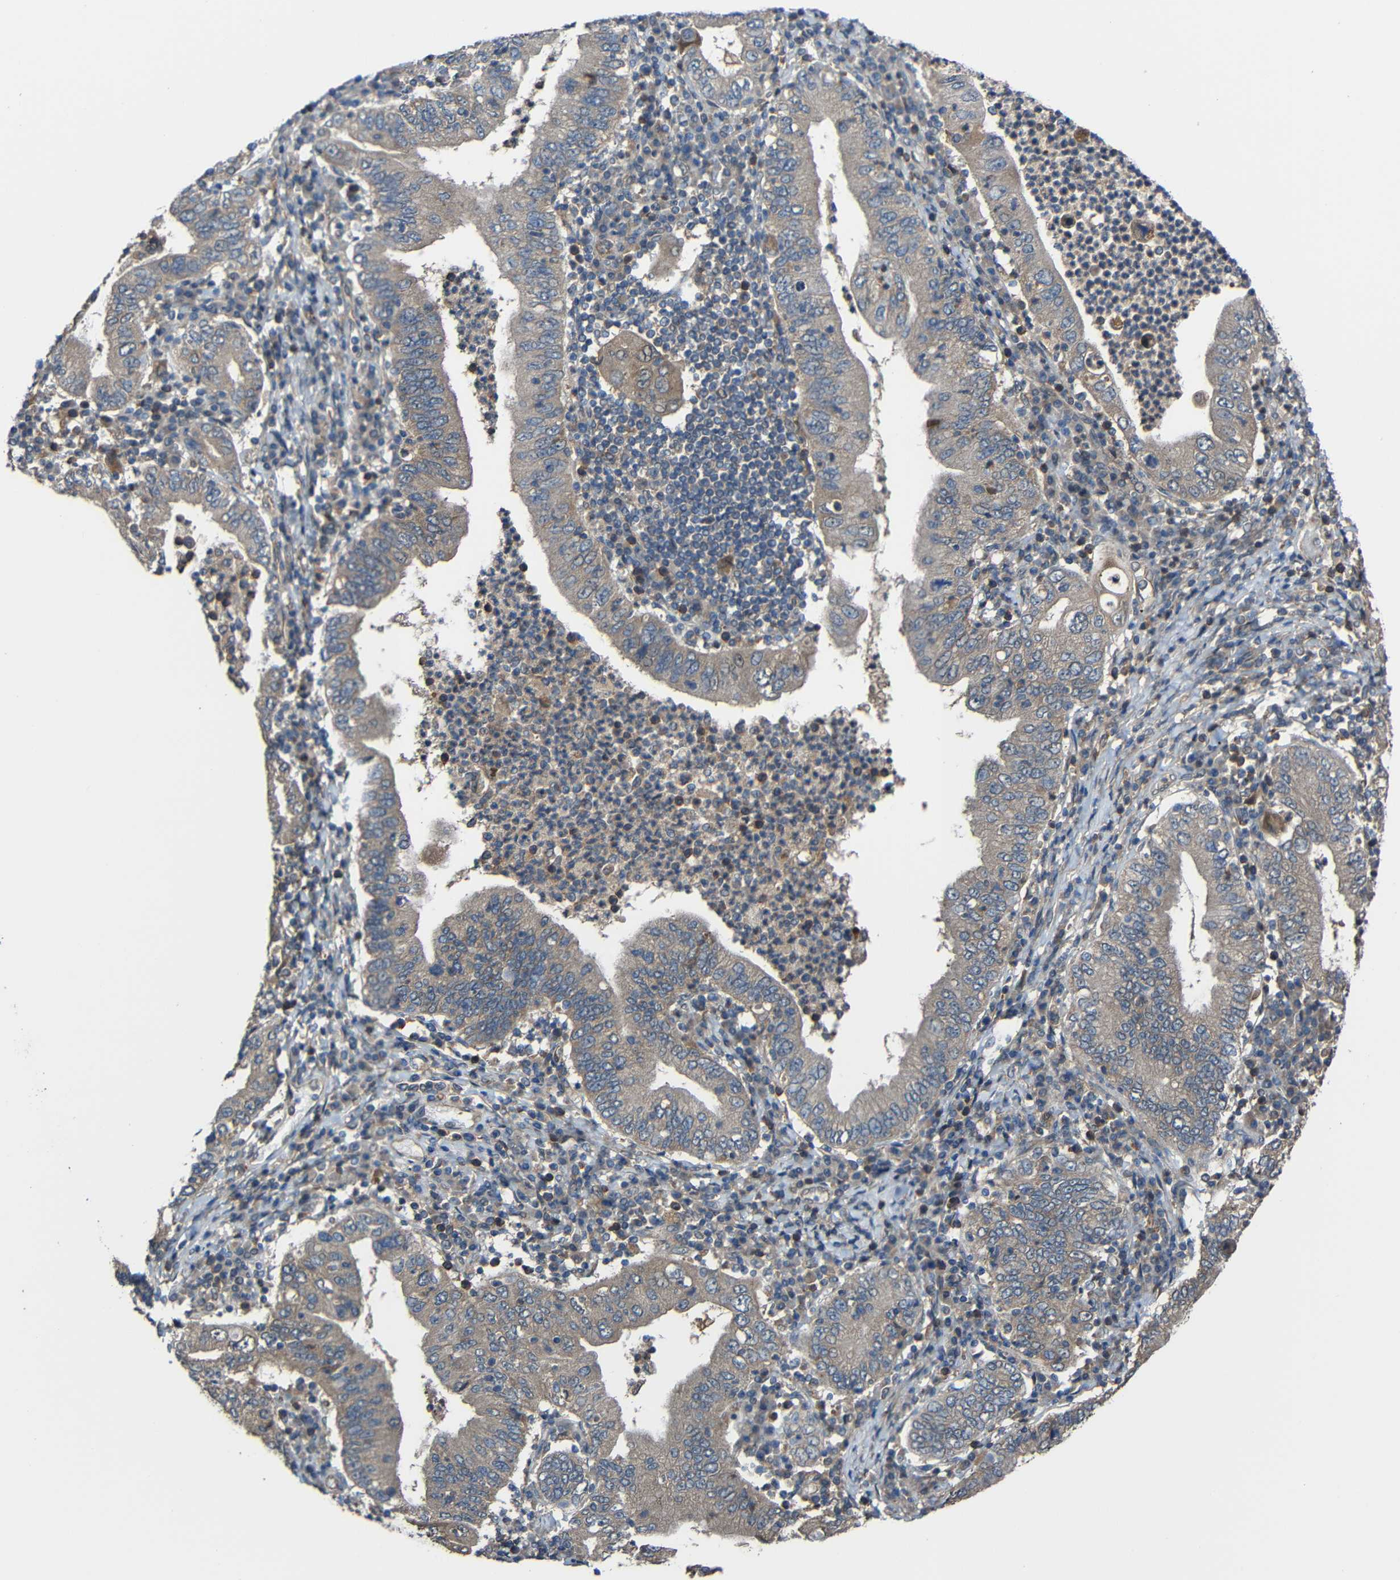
{"staining": {"intensity": "weak", "quantity": ">75%", "location": "cytoplasmic/membranous"}, "tissue": "stomach cancer", "cell_type": "Tumor cells", "image_type": "cancer", "snomed": [{"axis": "morphology", "description": "Normal tissue, NOS"}, {"axis": "morphology", "description": "Adenocarcinoma, NOS"}, {"axis": "topography", "description": "Esophagus"}, {"axis": "topography", "description": "Stomach, upper"}, {"axis": "topography", "description": "Peripheral nerve tissue"}], "caption": "Human stomach adenocarcinoma stained with a protein marker displays weak staining in tumor cells.", "gene": "CHST9", "patient": {"sex": "male", "age": 62}}